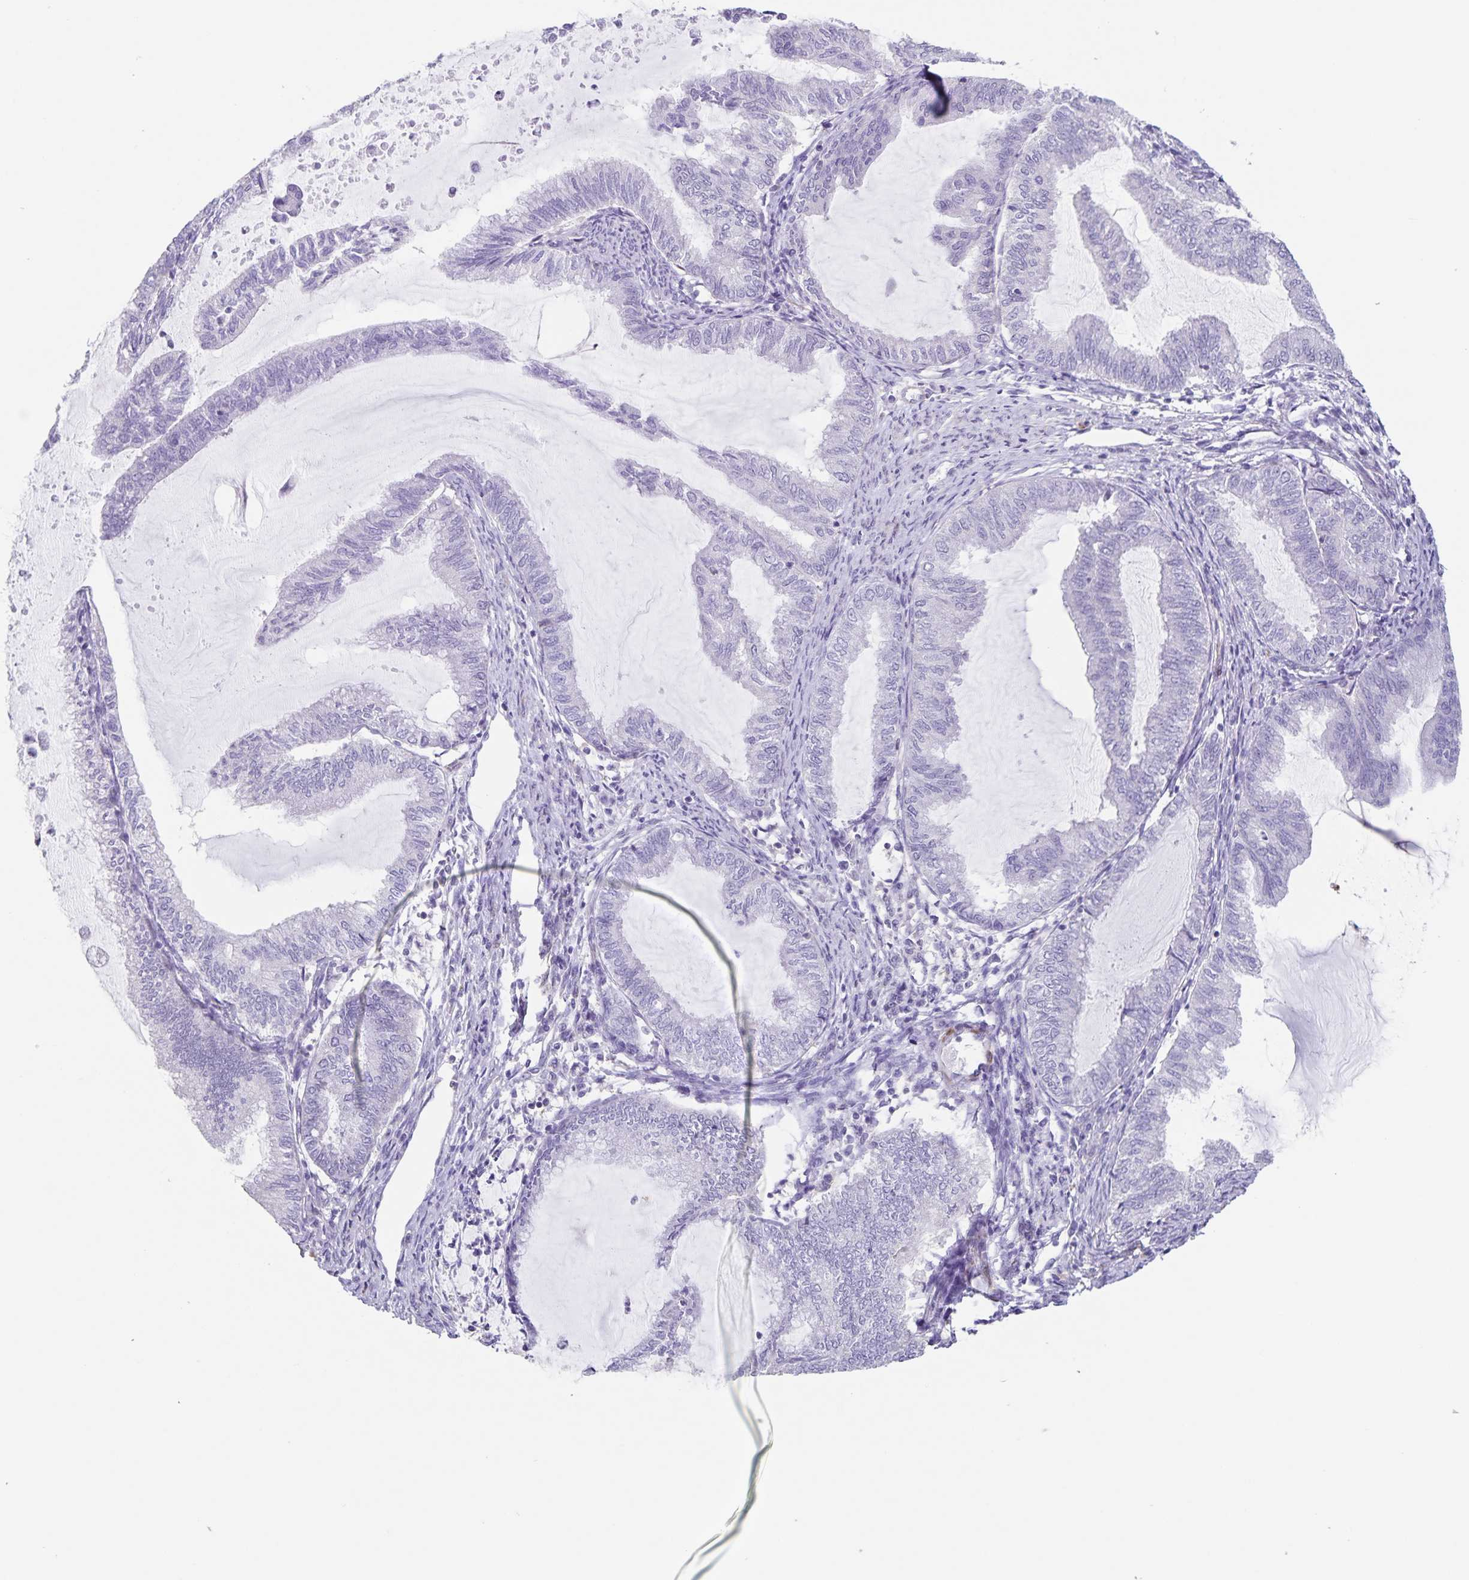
{"staining": {"intensity": "negative", "quantity": "none", "location": "none"}, "tissue": "endometrial cancer", "cell_type": "Tumor cells", "image_type": "cancer", "snomed": [{"axis": "morphology", "description": "Adenocarcinoma, NOS"}, {"axis": "topography", "description": "Endometrium"}], "caption": "Immunohistochemistry photomicrograph of endometrial adenocarcinoma stained for a protein (brown), which demonstrates no positivity in tumor cells. The staining was performed using DAB (3,3'-diaminobenzidine) to visualize the protein expression in brown, while the nuclei were stained in blue with hematoxylin (Magnification: 20x).", "gene": "SYNM", "patient": {"sex": "female", "age": 79}}